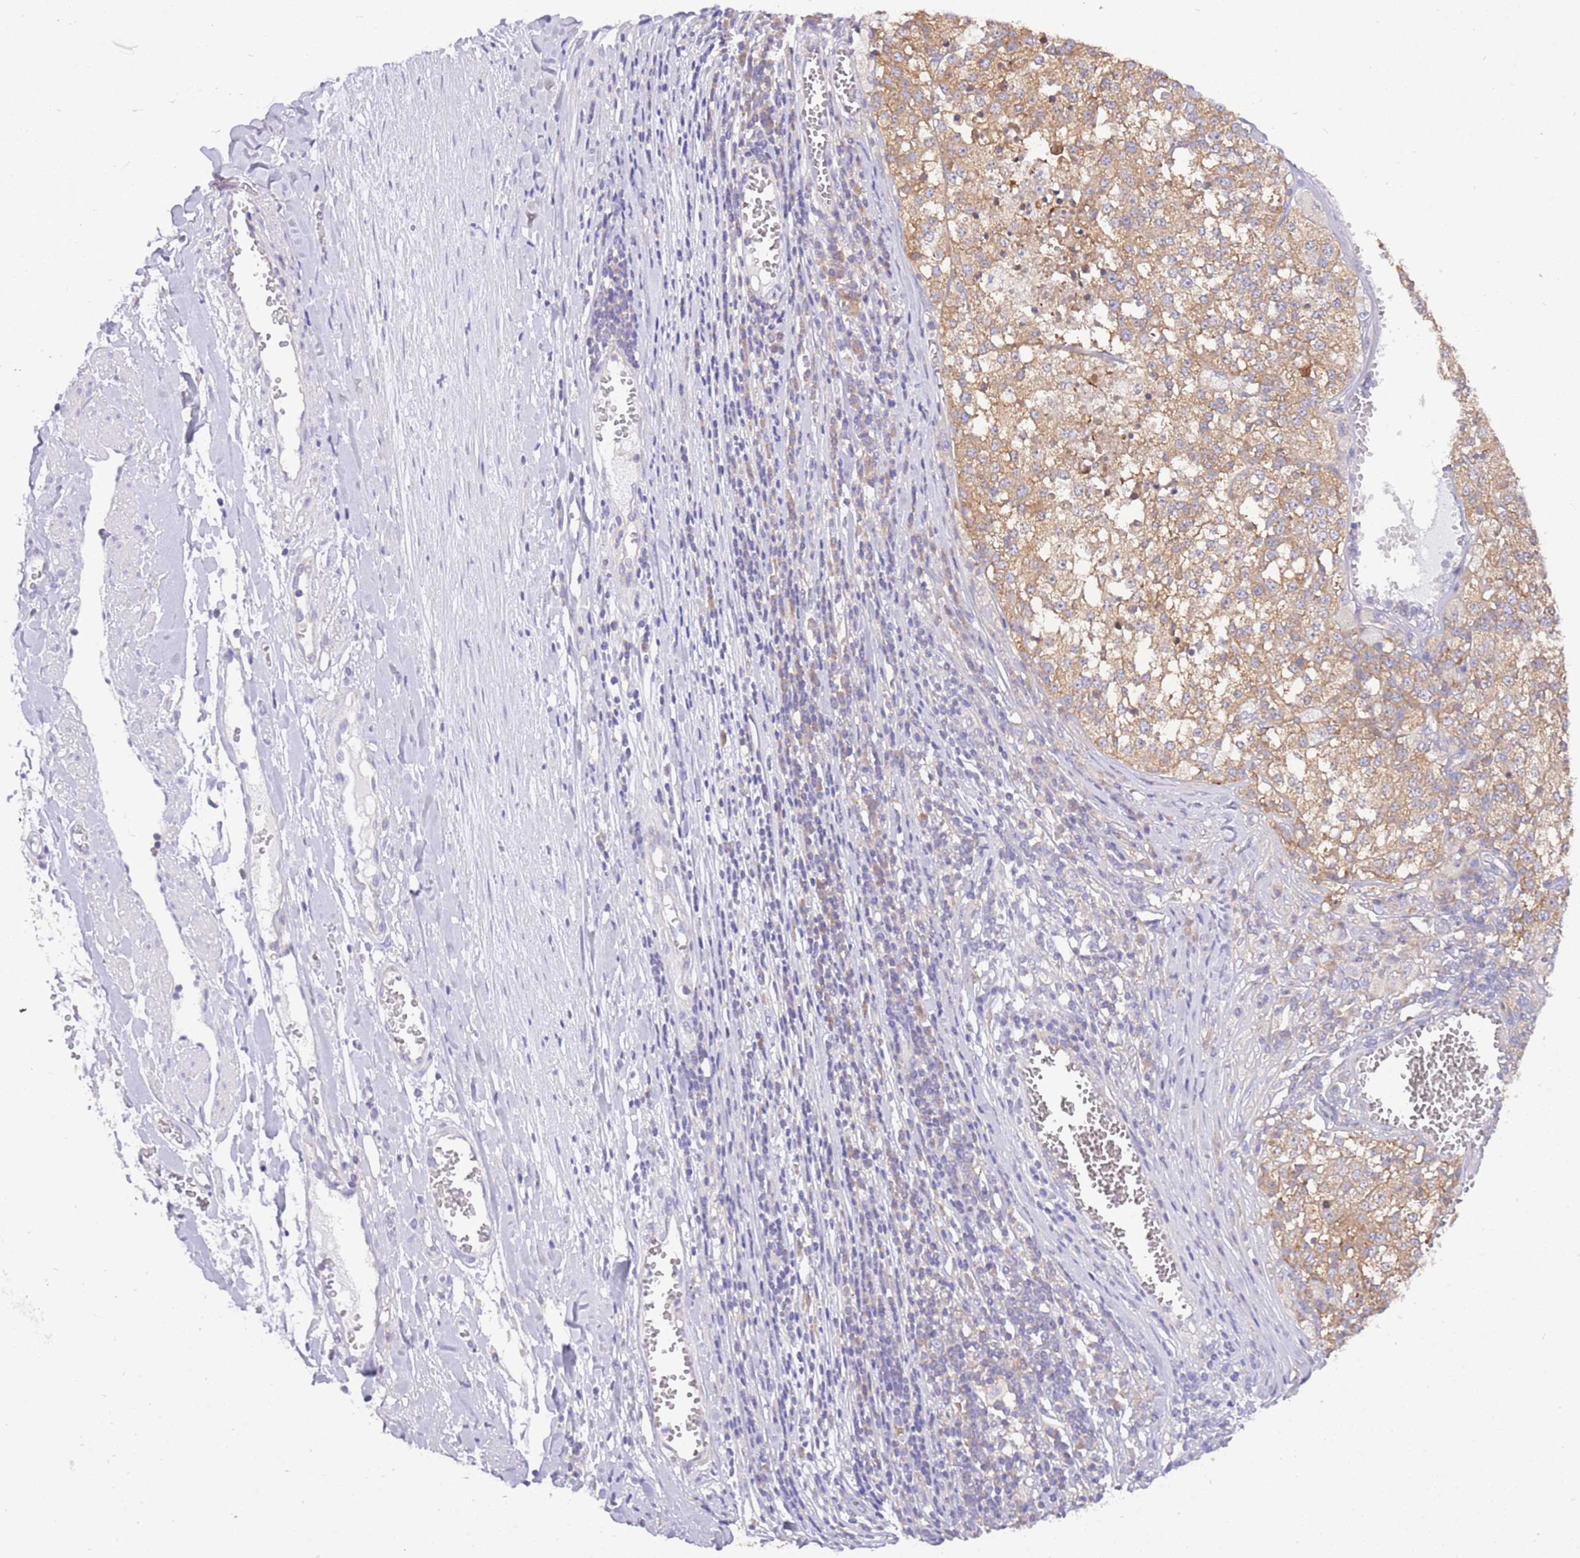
{"staining": {"intensity": "moderate", "quantity": ">75%", "location": "cytoplasmic/membranous"}, "tissue": "melanoma", "cell_type": "Tumor cells", "image_type": "cancer", "snomed": [{"axis": "morphology", "description": "Malignant melanoma, NOS"}, {"axis": "topography", "description": "Skin"}], "caption": "This micrograph demonstrates immunohistochemistry (IHC) staining of melanoma, with medium moderate cytoplasmic/membranous positivity in approximately >75% of tumor cells.", "gene": "STIP1", "patient": {"sex": "female", "age": 64}}